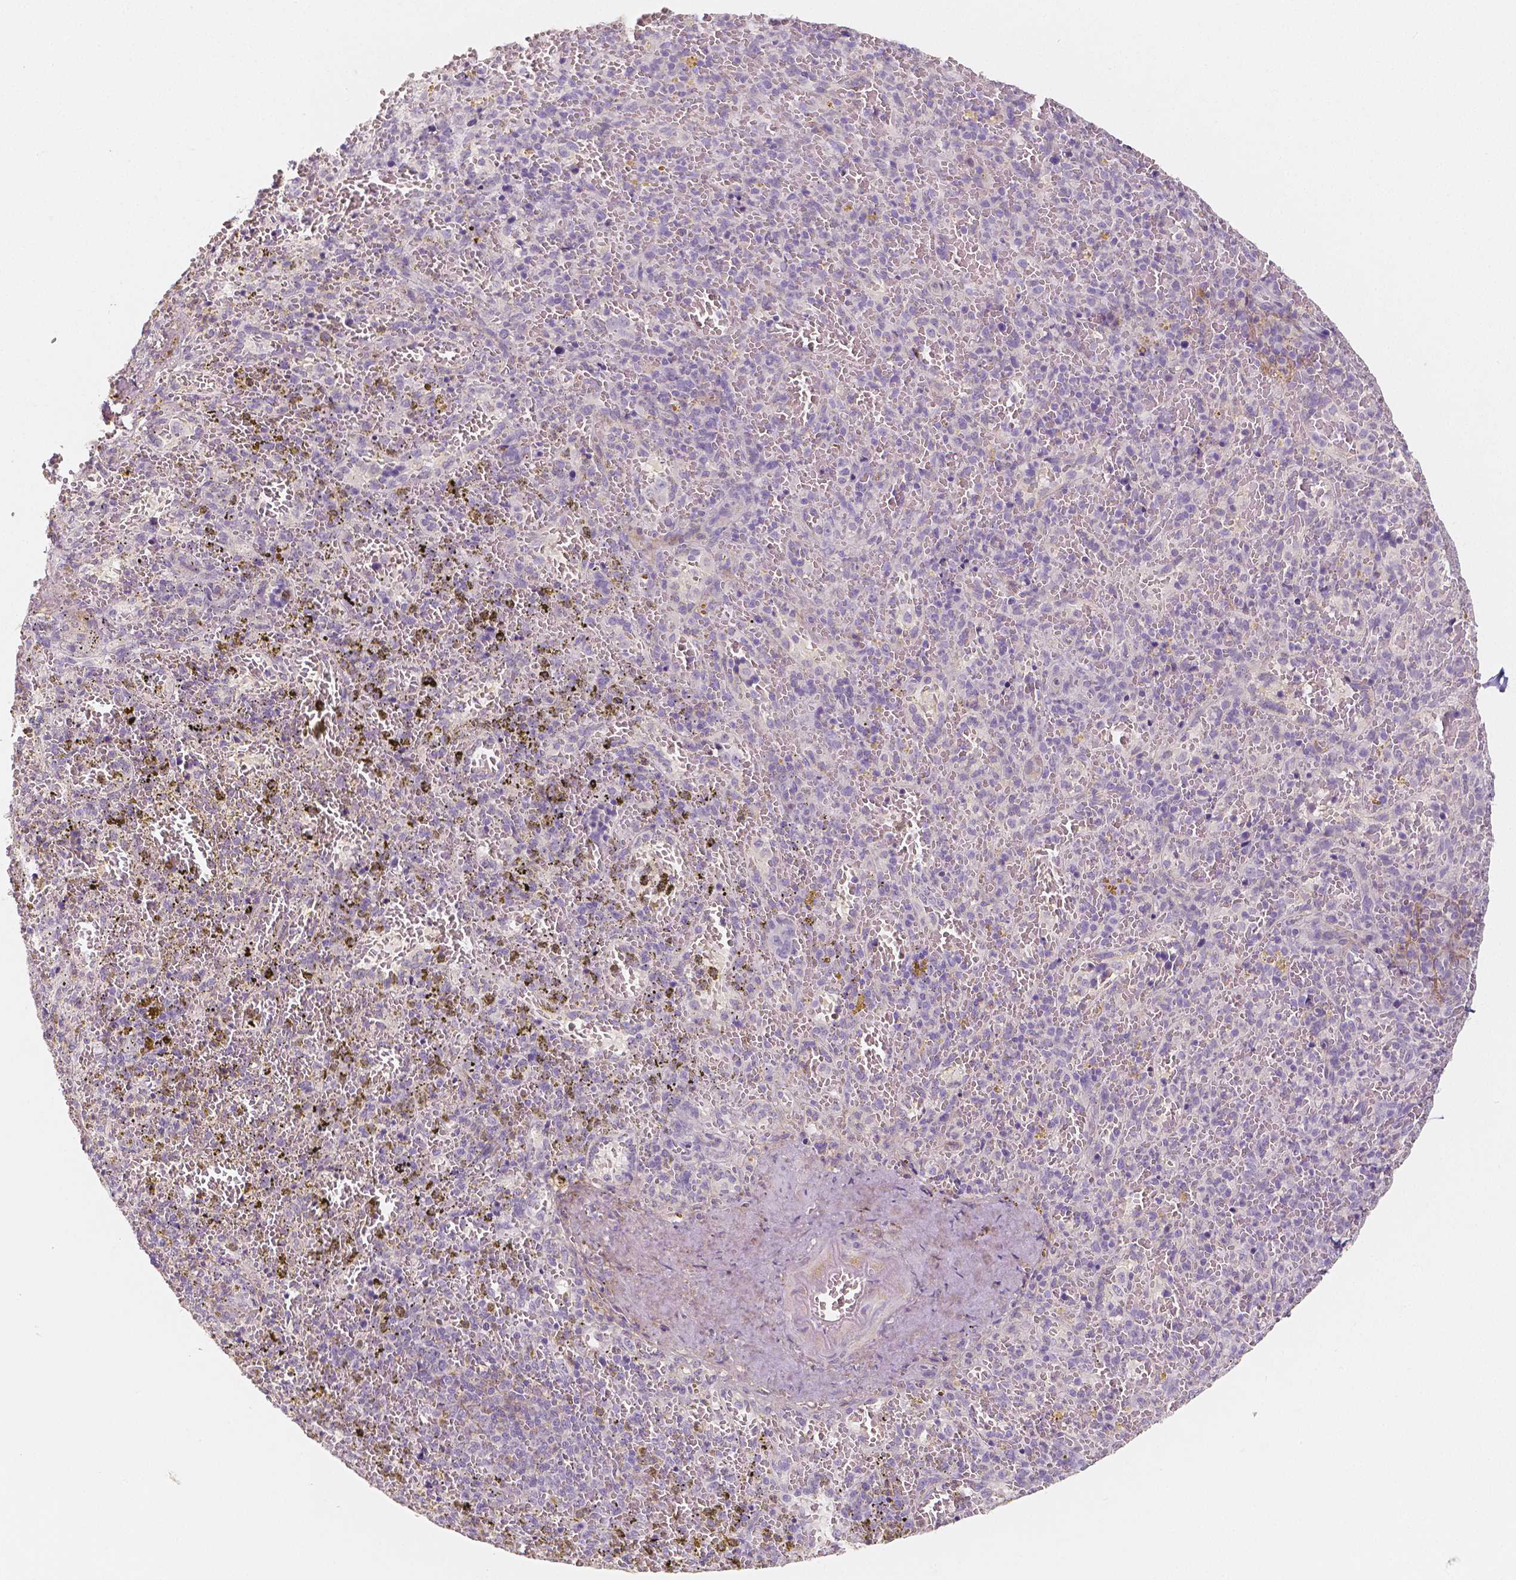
{"staining": {"intensity": "negative", "quantity": "none", "location": "none"}, "tissue": "spleen", "cell_type": "Cells in red pulp", "image_type": "normal", "snomed": [{"axis": "morphology", "description": "Normal tissue, NOS"}, {"axis": "topography", "description": "Spleen"}], "caption": "Benign spleen was stained to show a protein in brown. There is no significant staining in cells in red pulp.", "gene": "THY1", "patient": {"sex": "female", "age": 50}}